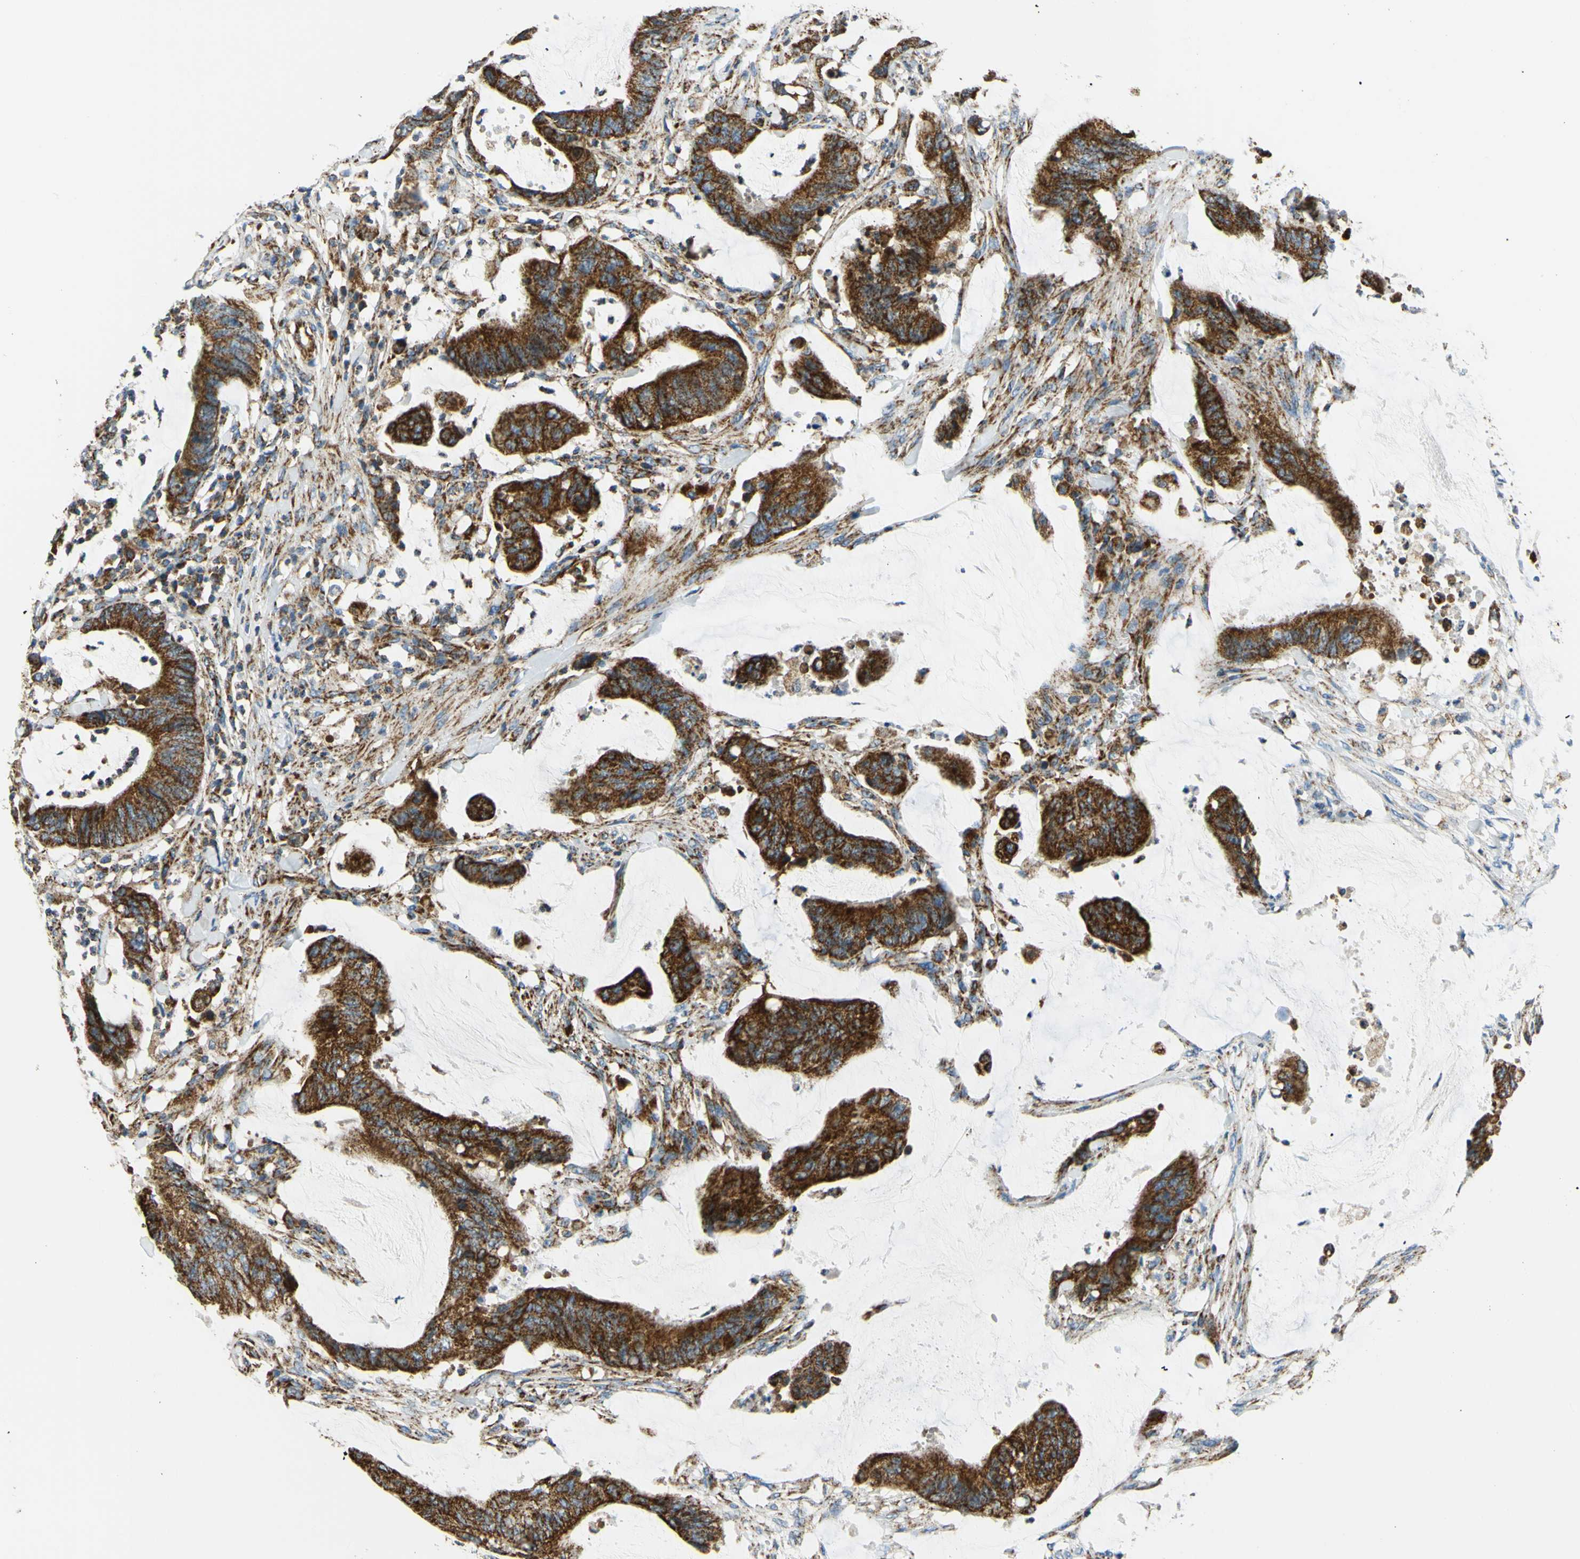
{"staining": {"intensity": "strong", "quantity": ">75%", "location": "cytoplasmic/membranous"}, "tissue": "colorectal cancer", "cell_type": "Tumor cells", "image_type": "cancer", "snomed": [{"axis": "morphology", "description": "Adenocarcinoma, NOS"}, {"axis": "topography", "description": "Rectum"}], "caption": "Colorectal cancer (adenocarcinoma) stained with a brown dye shows strong cytoplasmic/membranous positive positivity in about >75% of tumor cells.", "gene": "MAVS", "patient": {"sex": "female", "age": 66}}